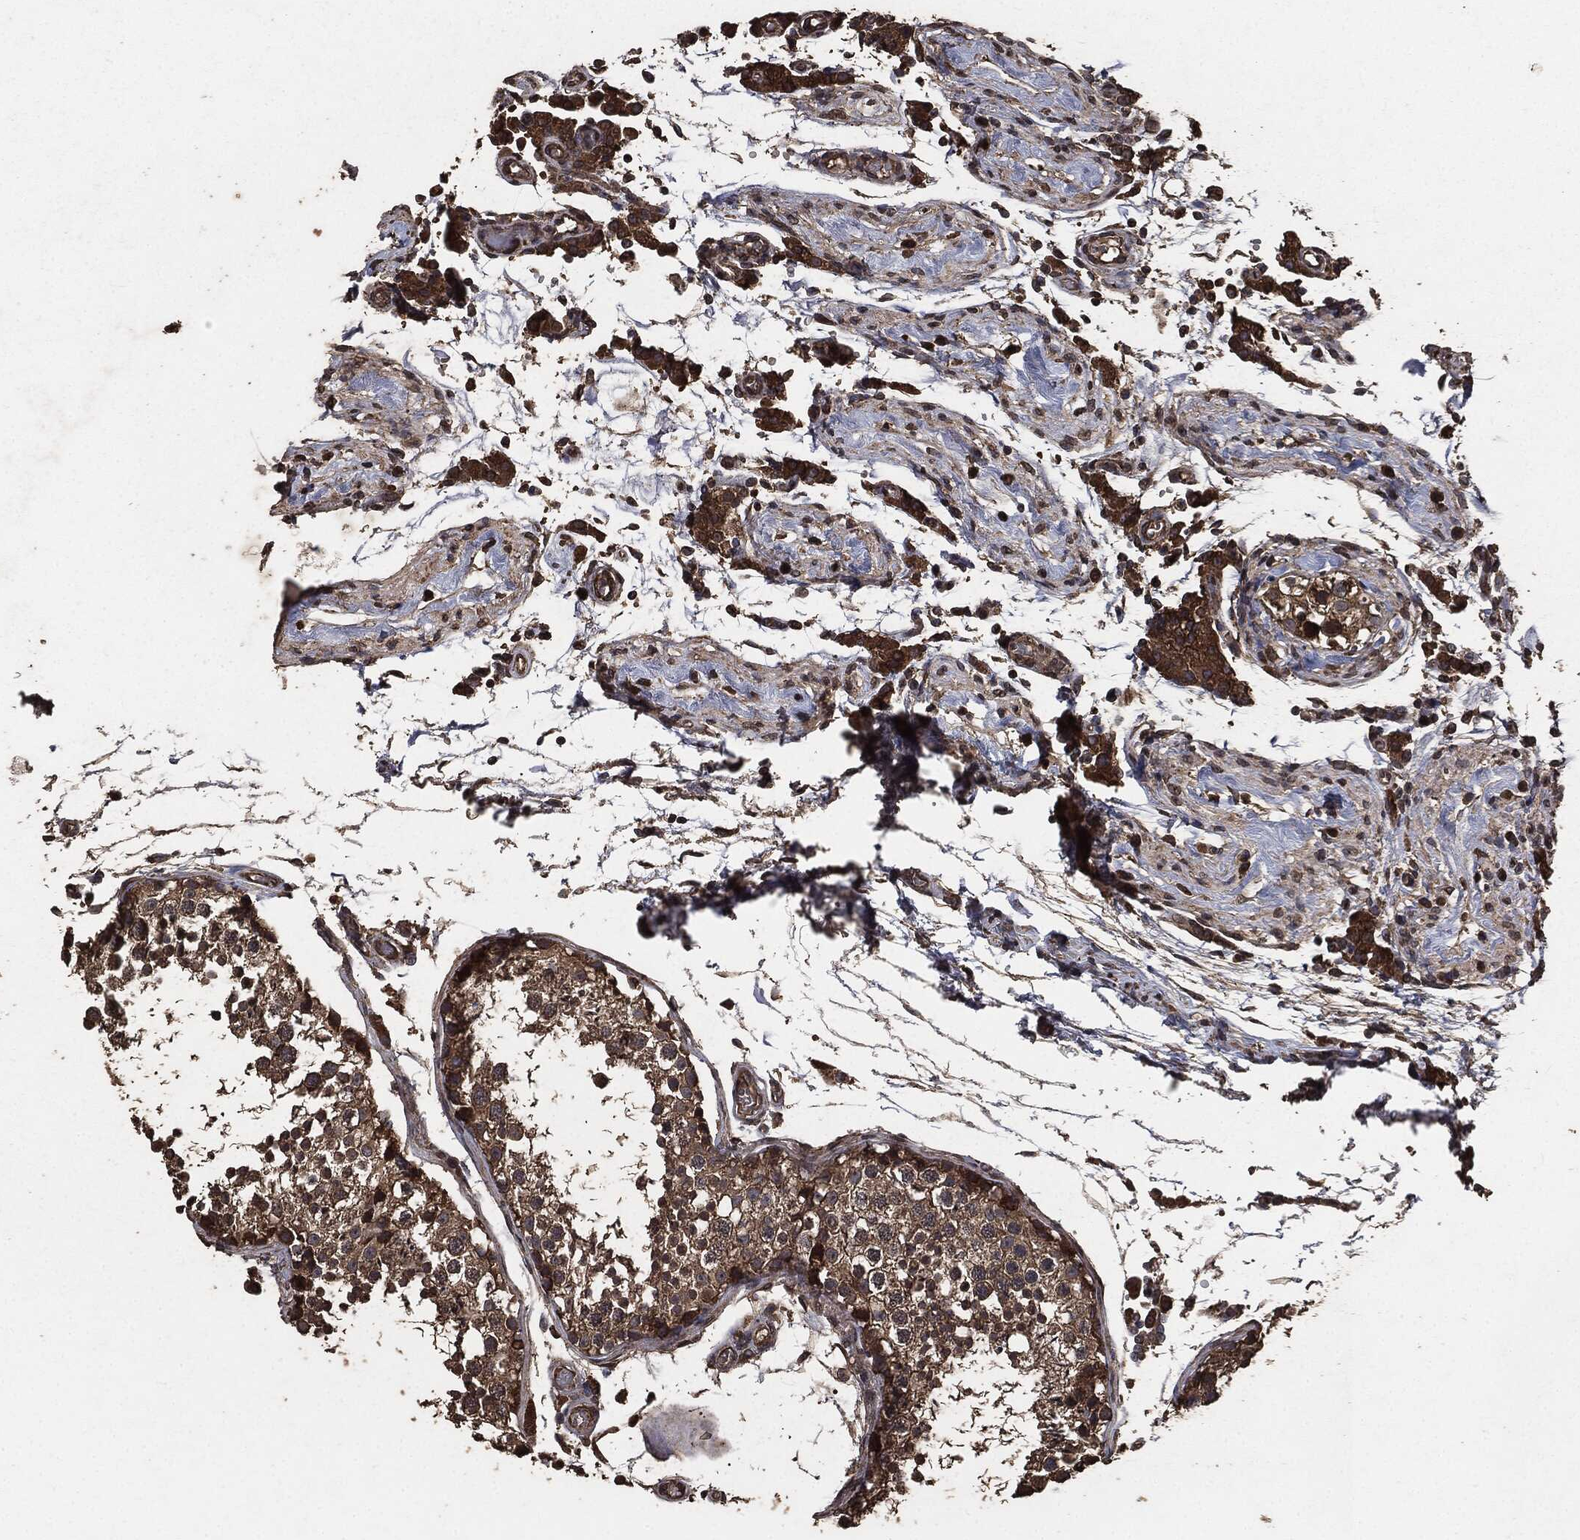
{"staining": {"intensity": "moderate", "quantity": ">75%", "location": "cytoplasmic/membranous"}, "tissue": "testis", "cell_type": "Cells in seminiferous ducts", "image_type": "normal", "snomed": [{"axis": "morphology", "description": "Normal tissue, NOS"}, {"axis": "topography", "description": "Testis"}], "caption": "Brown immunohistochemical staining in benign testis reveals moderate cytoplasmic/membranous expression in about >75% of cells in seminiferous ducts.", "gene": "AKT1S1", "patient": {"sex": "male", "age": 29}}